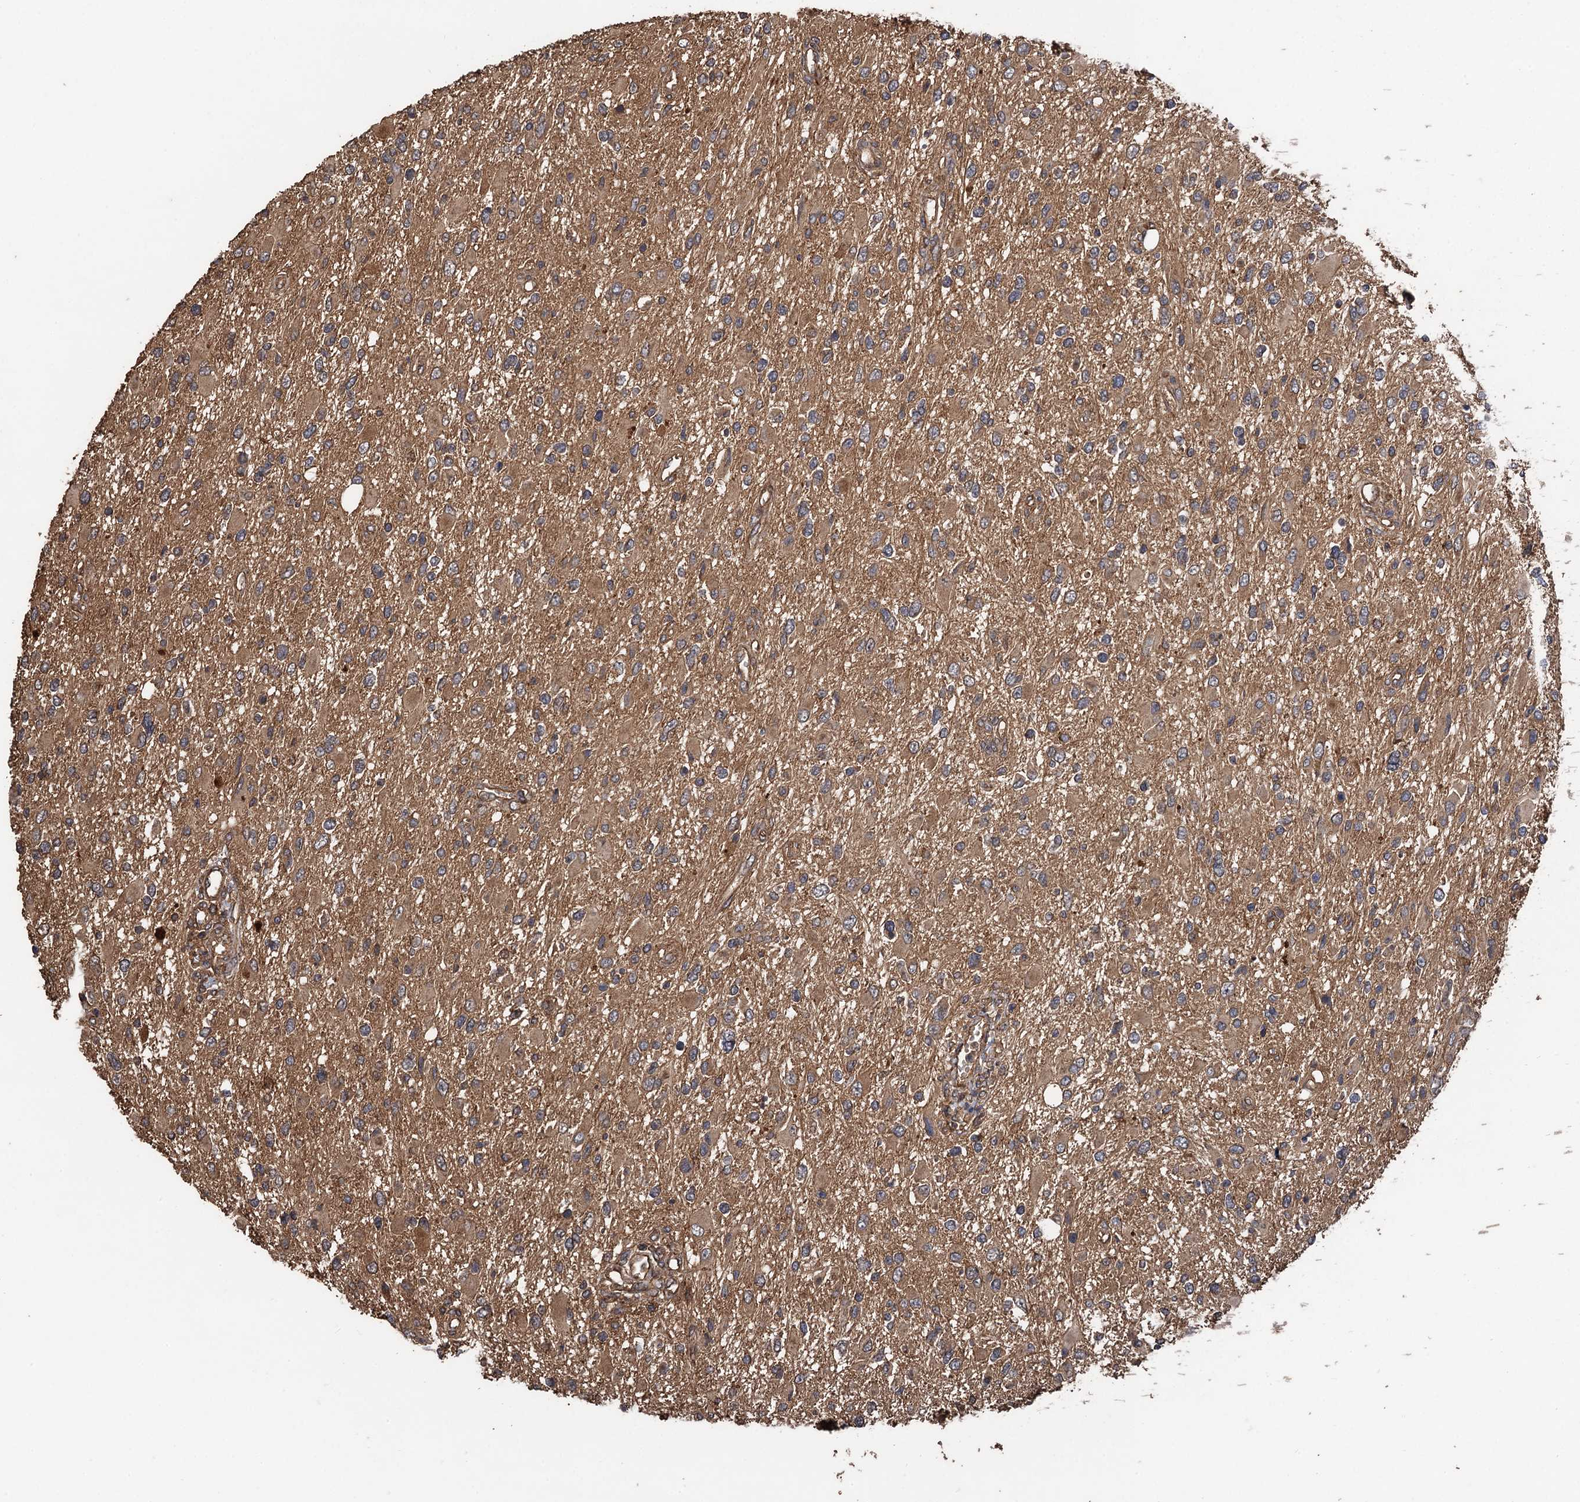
{"staining": {"intensity": "moderate", "quantity": ">75%", "location": "cytoplasmic/membranous"}, "tissue": "glioma", "cell_type": "Tumor cells", "image_type": "cancer", "snomed": [{"axis": "morphology", "description": "Glioma, malignant, High grade"}, {"axis": "topography", "description": "Brain"}], "caption": "The micrograph shows staining of high-grade glioma (malignant), revealing moderate cytoplasmic/membranous protein expression (brown color) within tumor cells. (IHC, brightfield microscopy, high magnification).", "gene": "TMEM39B", "patient": {"sex": "male", "age": 53}}